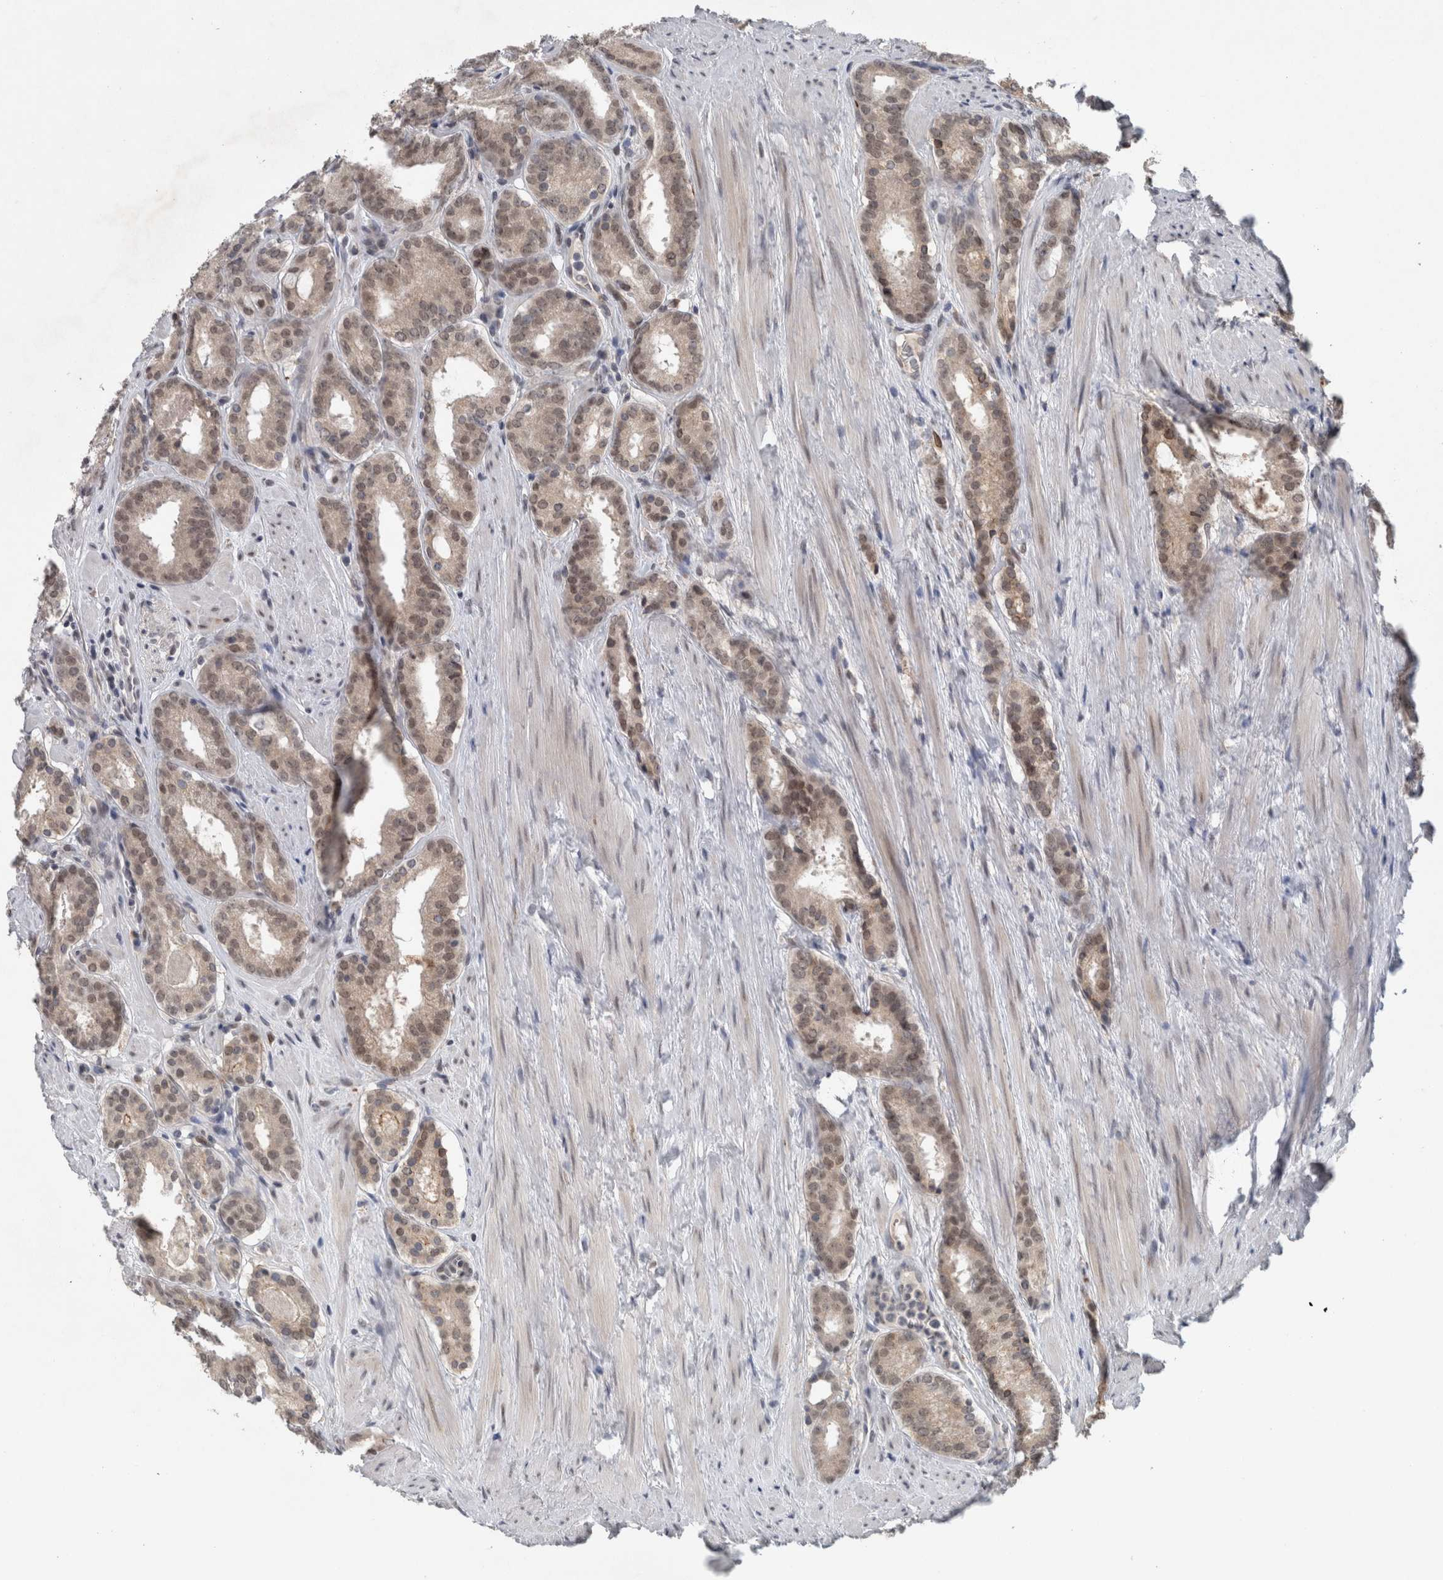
{"staining": {"intensity": "moderate", "quantity": "25%-75%", "location": "cytoplasmic/membranous,nuclear"}, "tissue": "prostate cancer", "cell_type": "Tumor cells", "image_type": "cancer", "snomed": [{"axis": "morphology", "description": "Adenocarcinoma, Low grade"}, {"axis": "topography", "description": "Prostate"}], "caption": "Human prostate cancer (adenocarcinoma (low-grade)) stained with a brown dye shows moderate cytoplasmic/membranous and nuclear positive expression in about 25%-75% of tumor cells.", "gene": "PRXL2A", "patient": {"sex": "male", "age": 69}}